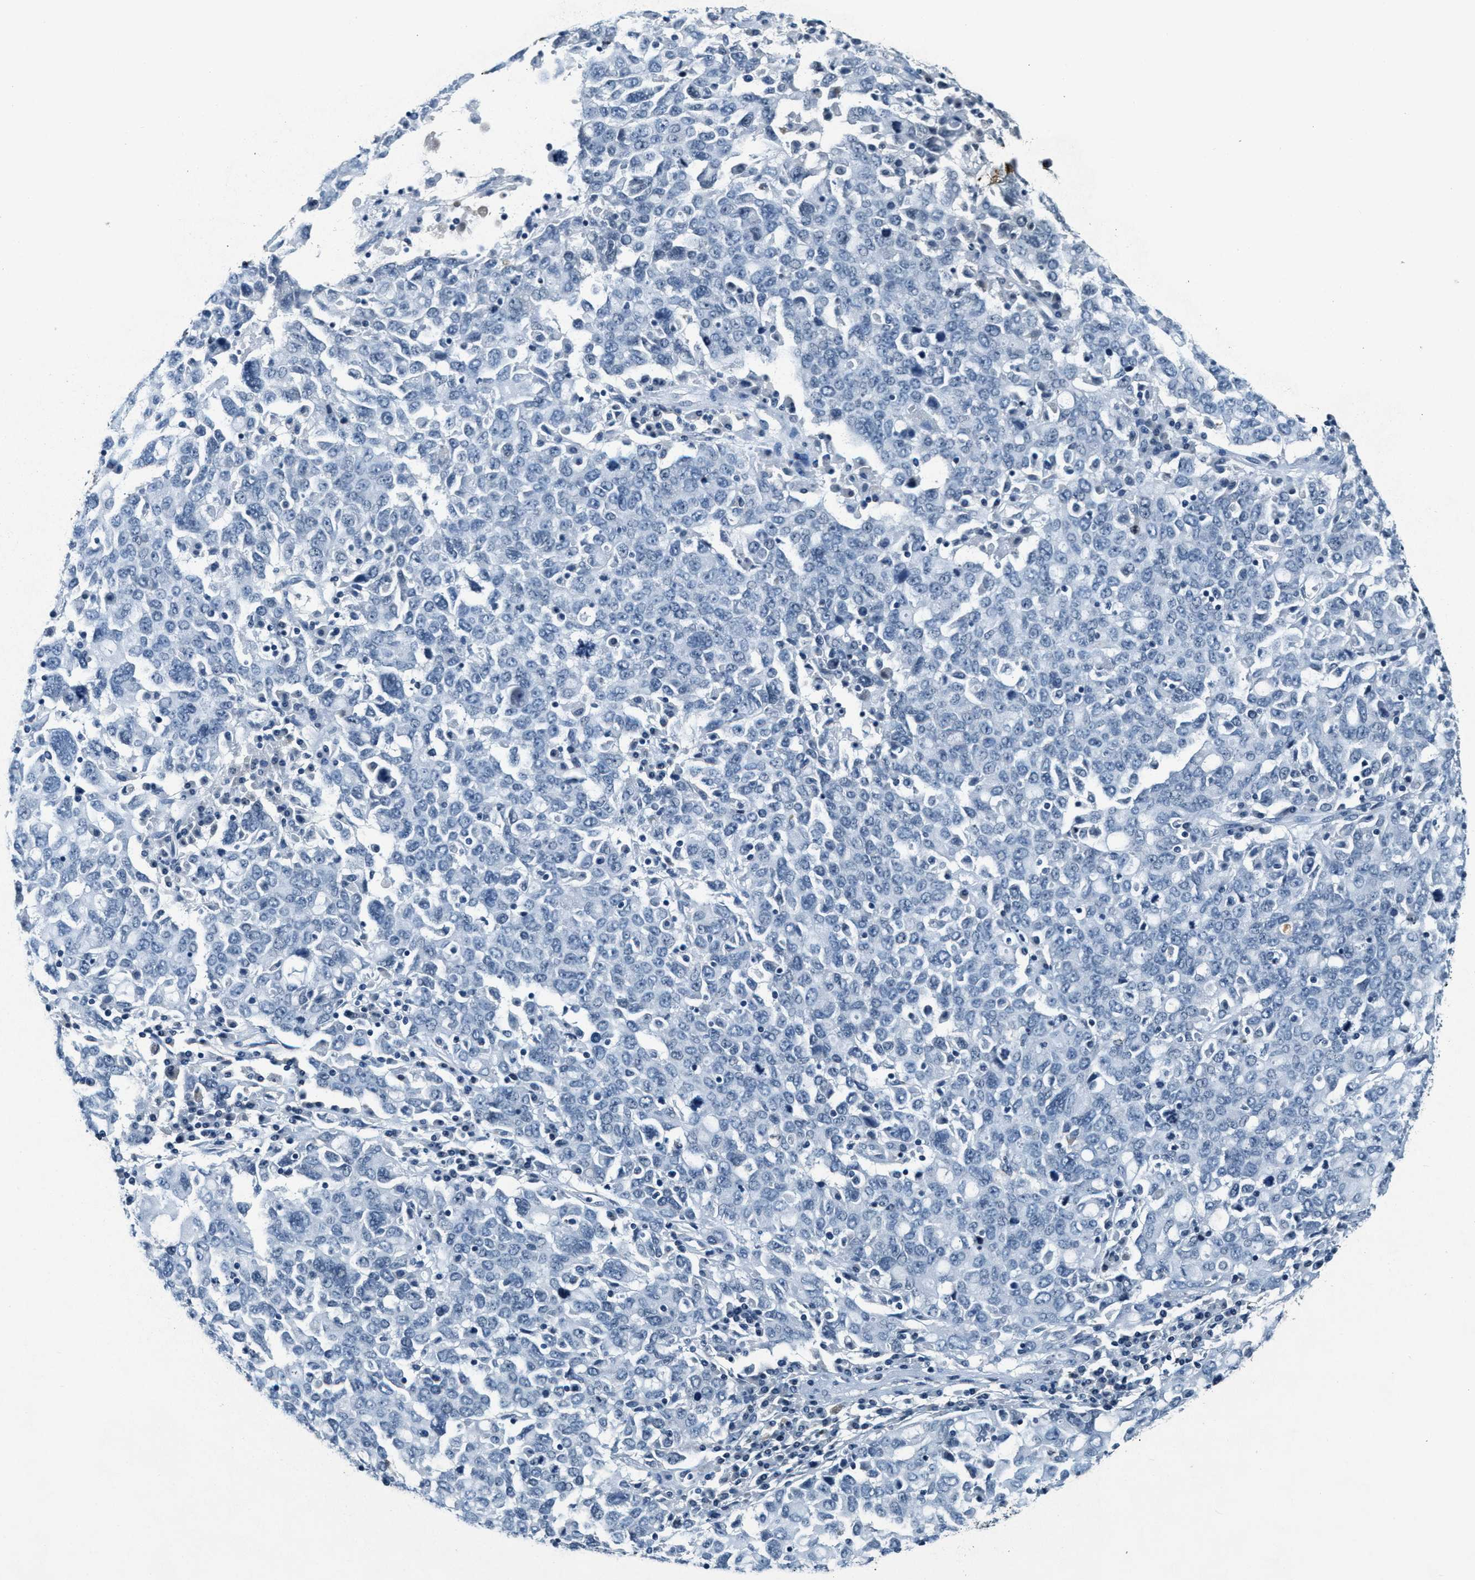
{"staining": {"intensity": "negative", "quantity": "none", "location": "none"}, "tissue": "ovarian cancer", "cell_type": "Tumor cells", "image_type": "cancer", "snomed": [{"axis": "morphology", "description": "Carcinoma, endometroid"}, {"axis": "topography", "description": "Ovary"}], "caption": "IHC of endometroid carcinoma (ovarian) shows no staining in tumor cells.", "gene": "CA4", "patient": {"sex": "female", "age": 62}}